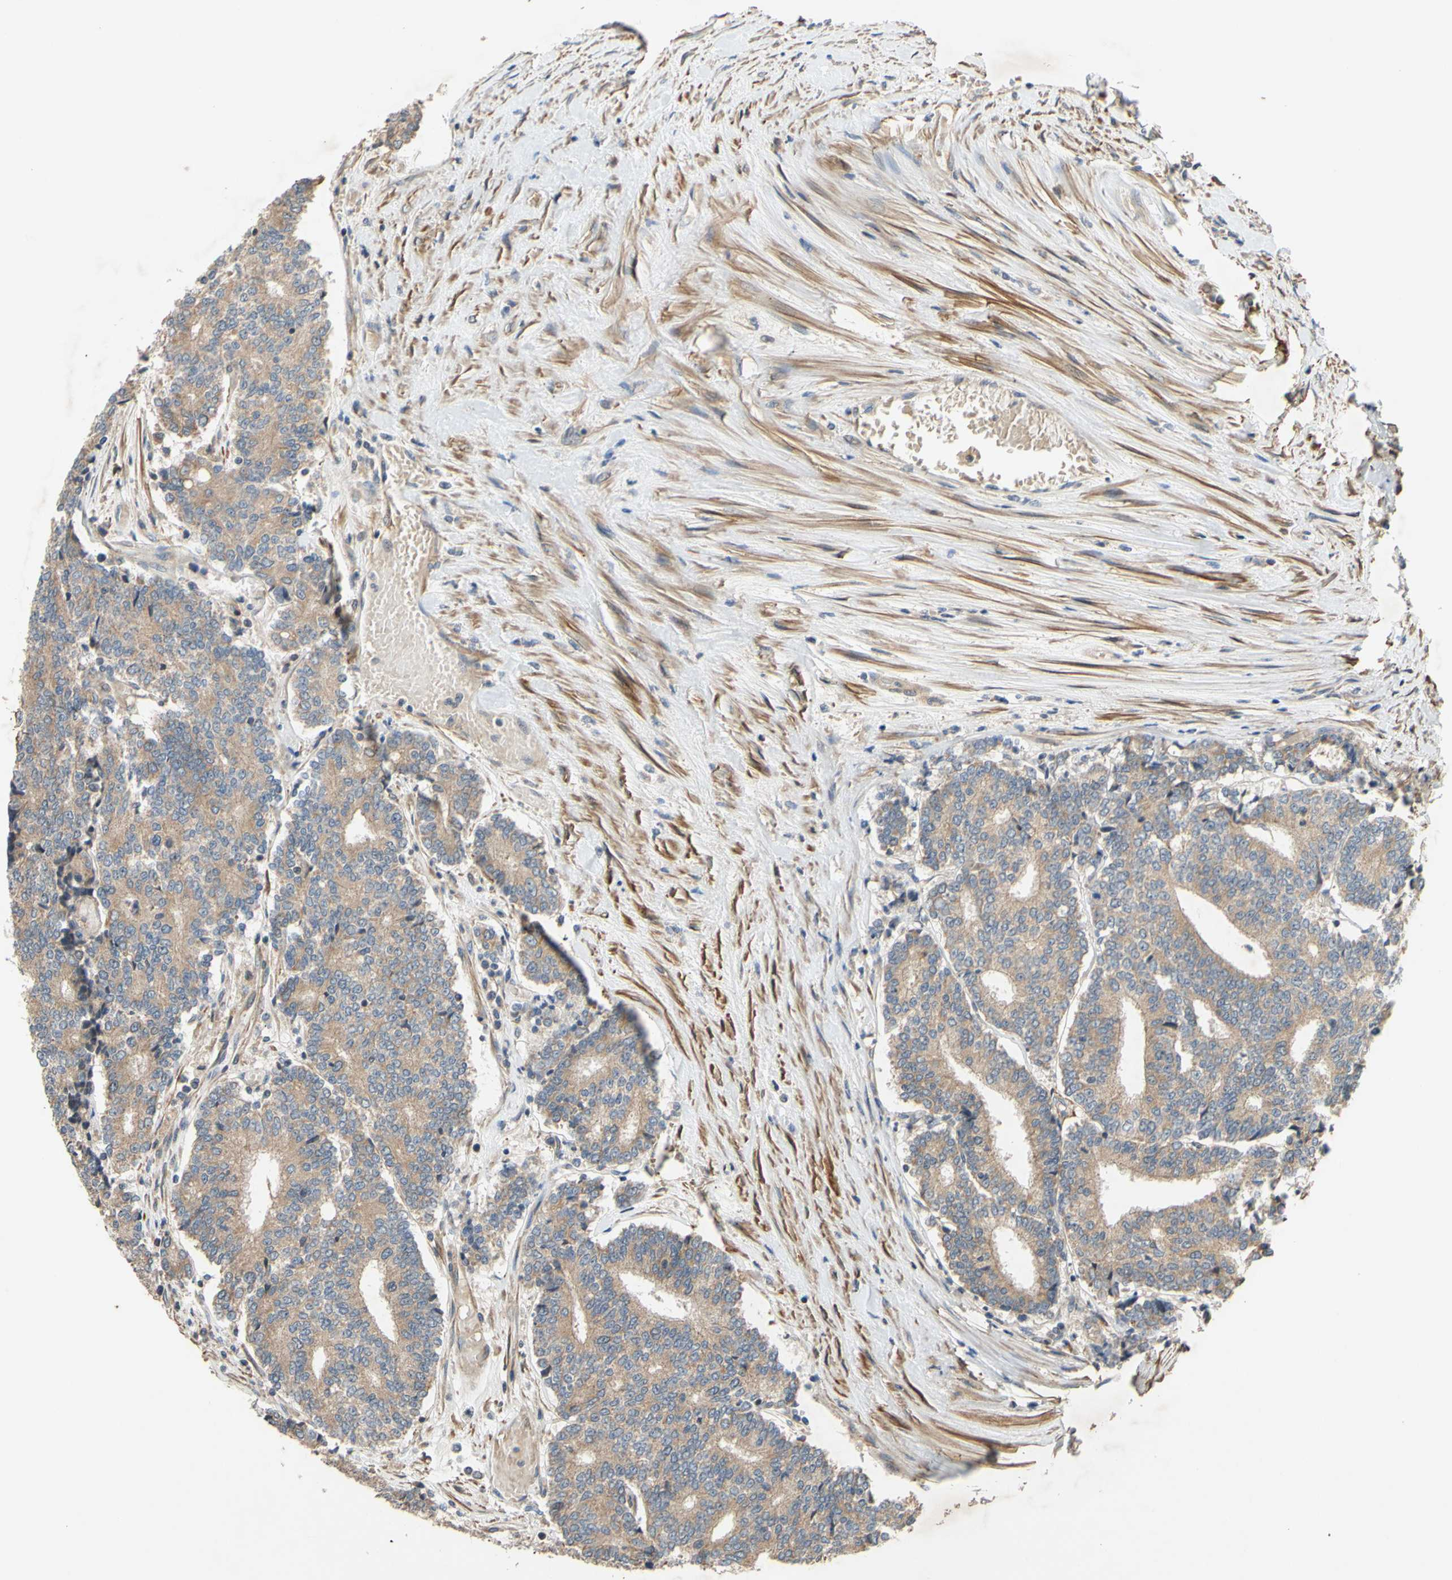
{"staining": {"intensity": "weak", "quantity": ">75%", "location": "cytoplasmic/membranous"}, "tissue": "prostate cancer", "cell_type": "Tumor cells", "image_type": "cancer", "snomed": [{"axis": "morphology", "description": "Normal tissue, NOS"}, {"axis": "morphology", "description": "Adenocarcinoma, High grade"}, {"axis": "topography", "description": "Prostate"}, {"axis": "topography", "description": "Seminal veicle"}], "caption": "IHC photomicrograph of prostate cancer (adenocarcinoma (high-grade)) stained for a protein (brown), which reveals low levels of weak cytoplasmic/membranous staining in about >75% of tumor cells.", "gene": "PARD6A", "patient": {"sex": "male", "age": 55}}